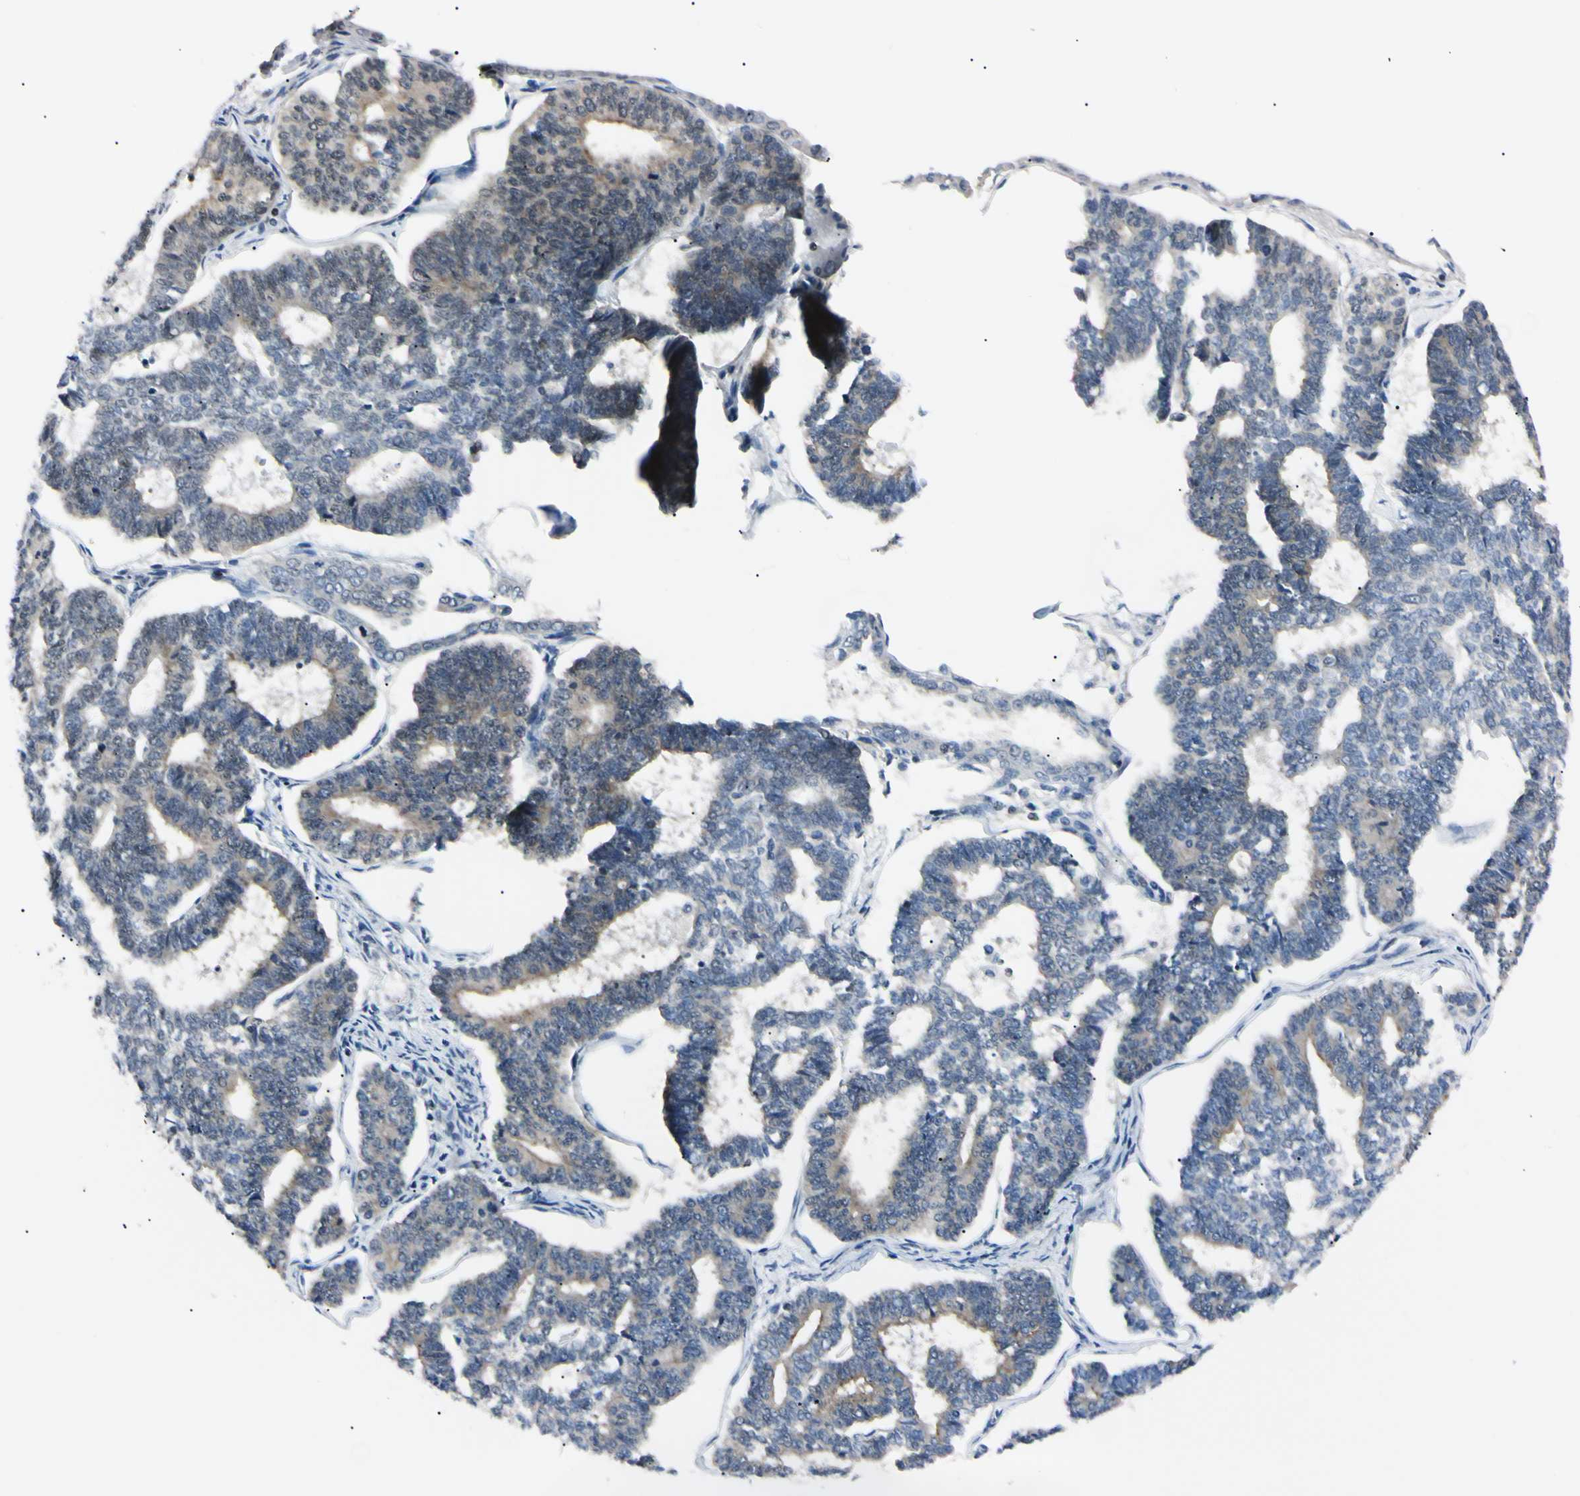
{"staining": {"intensity": "negative", "quantity": "none", "location": "none"}, "tissue": "endometrial cancer", "cell_type": "Tumor cells", "image_type": "cancer", "snomed": [{"axis": "morphology", "description": "Adenocarcinoma, NOS"}, {"axis": "topography", "description": "Endometrium"}], "caption": "High power microscopy micrograph of an immunohistochemistry (IHC) histopathology image of endometrial cancer, revealing no significant positivity in tumor cells.", "gene": "C1orf174", "patient": {"sex": "female", "age": 70}}